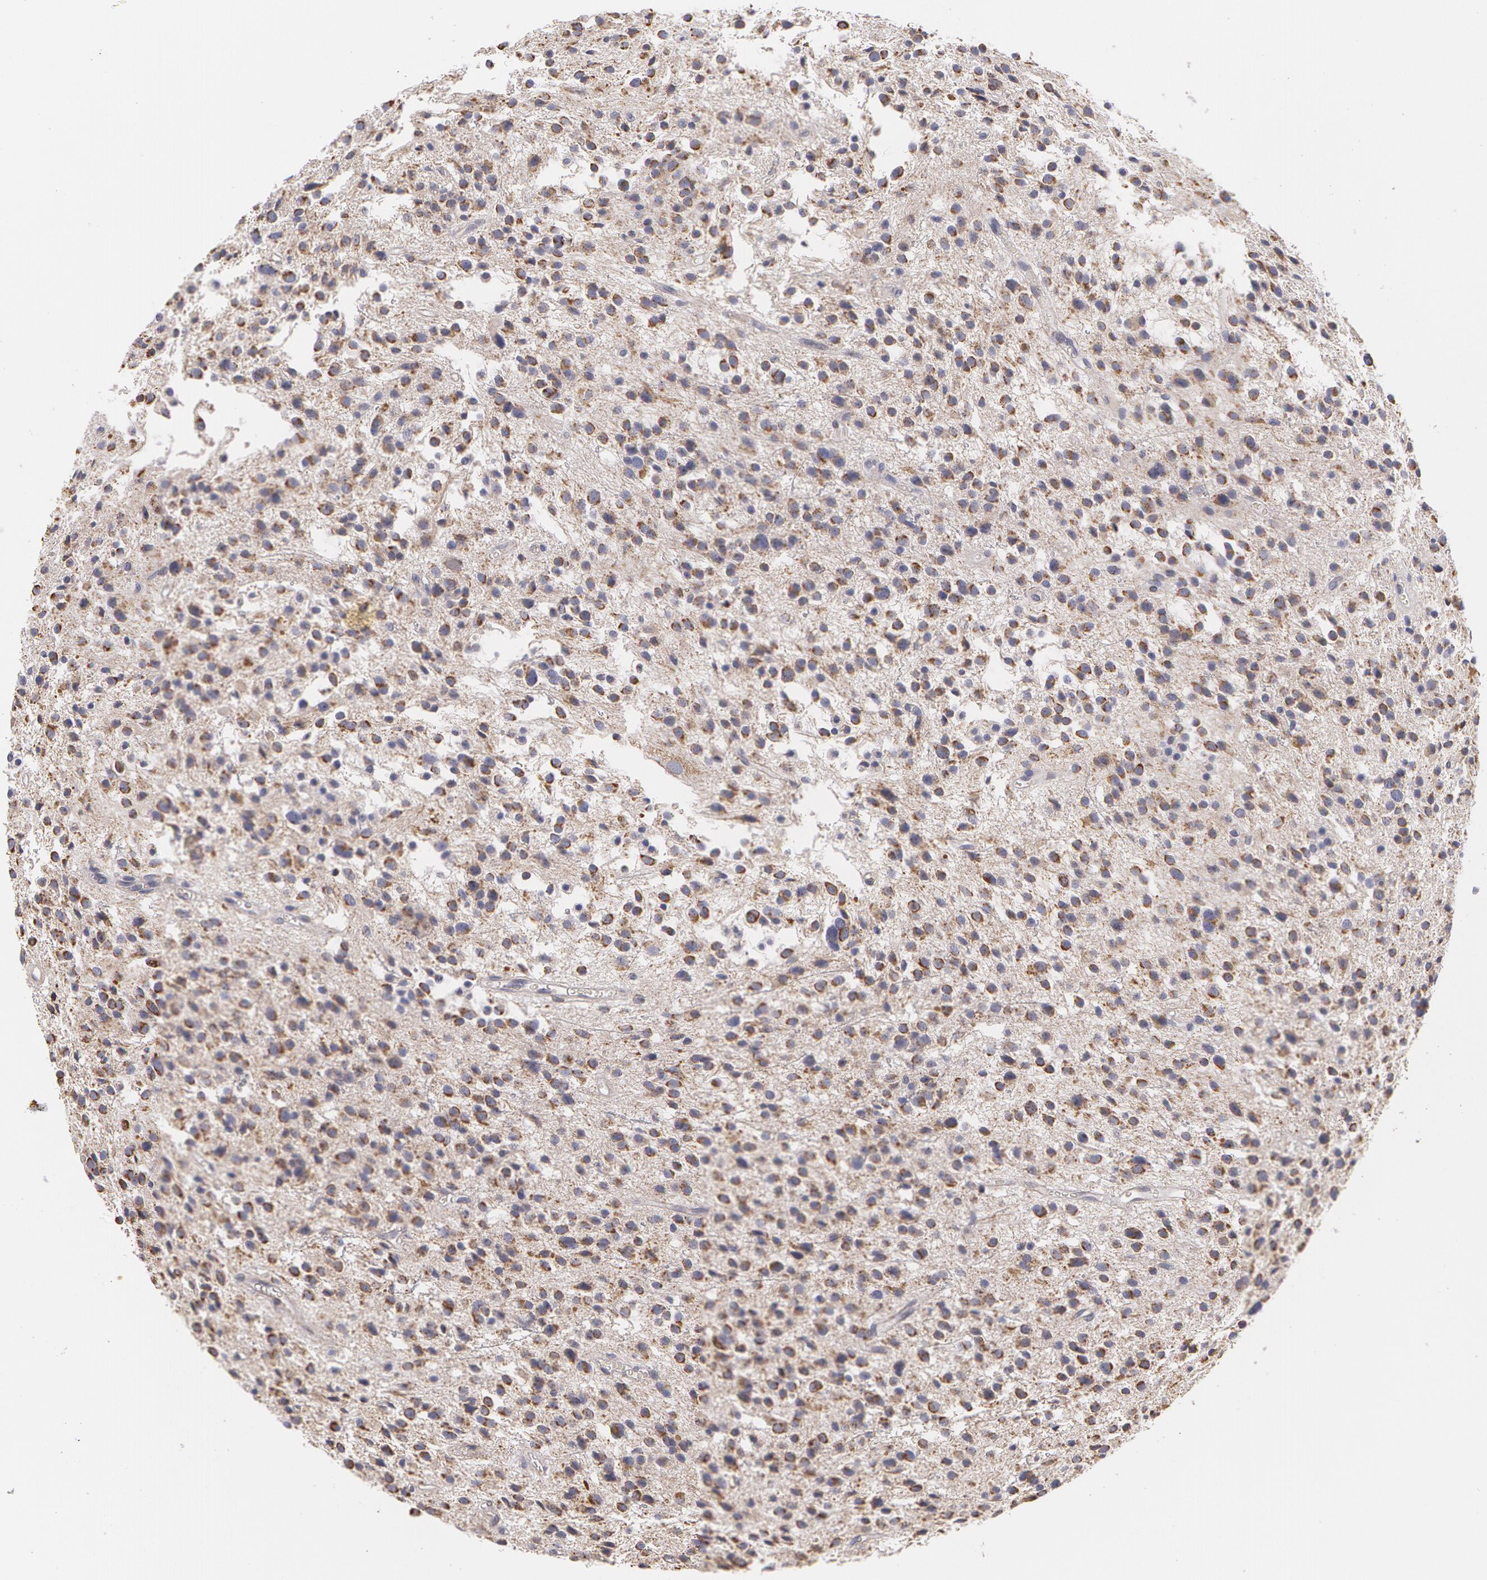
{"staining": {"intensity": "negative", "quantity": "none", "location": "none"}, "tissue": "glioma", "cell_type": "Tumor cells", "image_type": "cancer", "snomed": [{"axis": "morphology", "description": "Glioma, malignant, Low grade"}, {"axis": "topography", "description": "Brain"}], "caption": "Glioma stained for a protein using immunohistochemistry (IHC) exhibits no staining tumor cells.", "gene": "KRT18", "patient": {"sex": "female", "age": 36}}